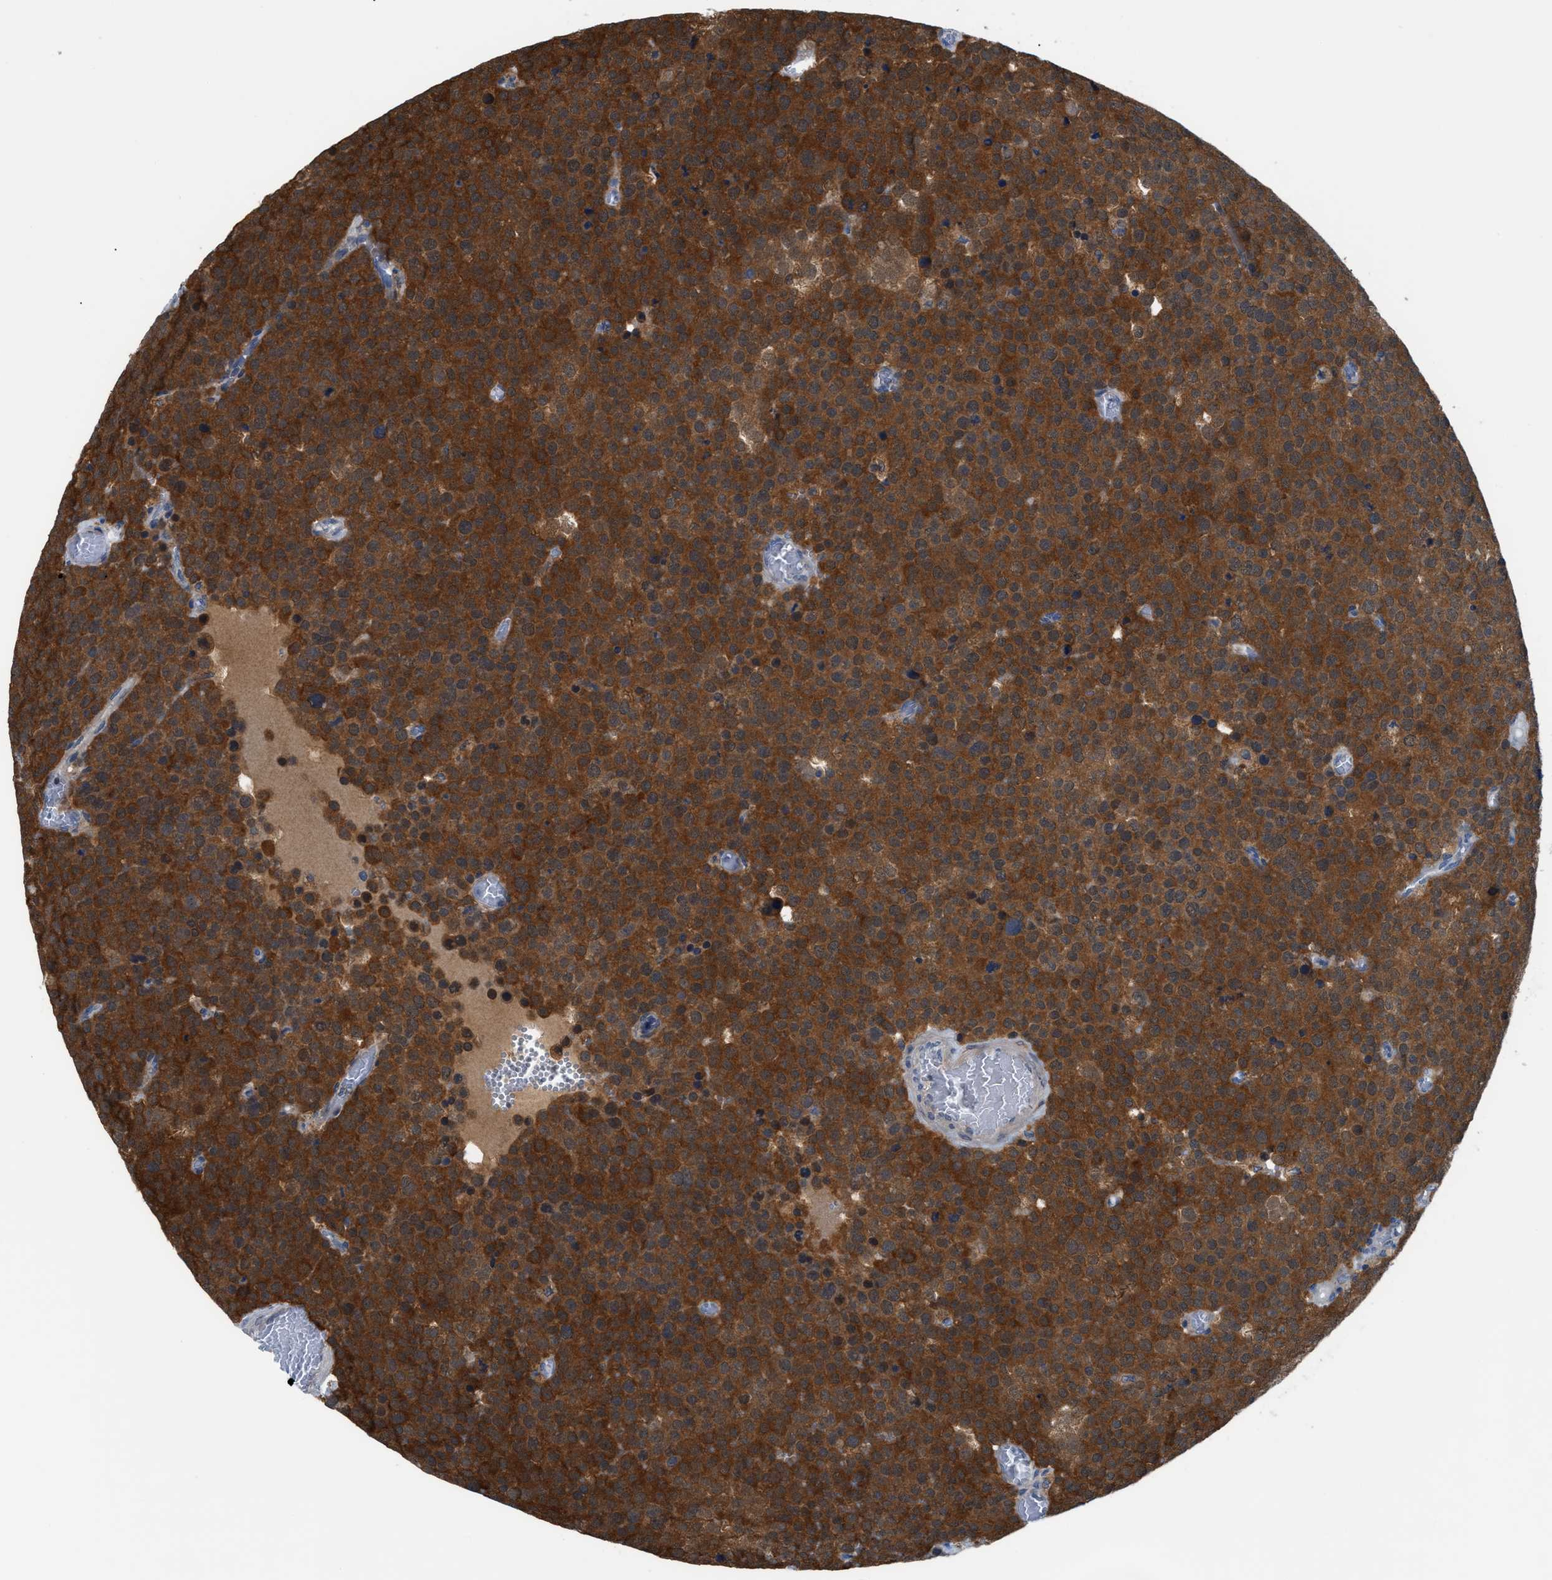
{"staining": {"intensity": "strong", "quantity": ">75%", "location": "cytoplasmic/membranous"}, "tissue": "testis cancer", "cell_type": "Tumor cells", "image_type": "cancer", "snomed": [{"axis": "morphology", "description": "Normal tissue, NOS"}, {"axis": "morphology", "description": "Seminoma, NOS"}, {"axis": "topography", "description": "Testis"}], "caption": "The immunohistochemical stain shows strong cytoplasmic/membranous staining in tumor cells of seminoma (testis) tissue. Nuclei are stained in blue.", "gene": "TMEM45B", "patient": {"sex": "male", "age": 71}}